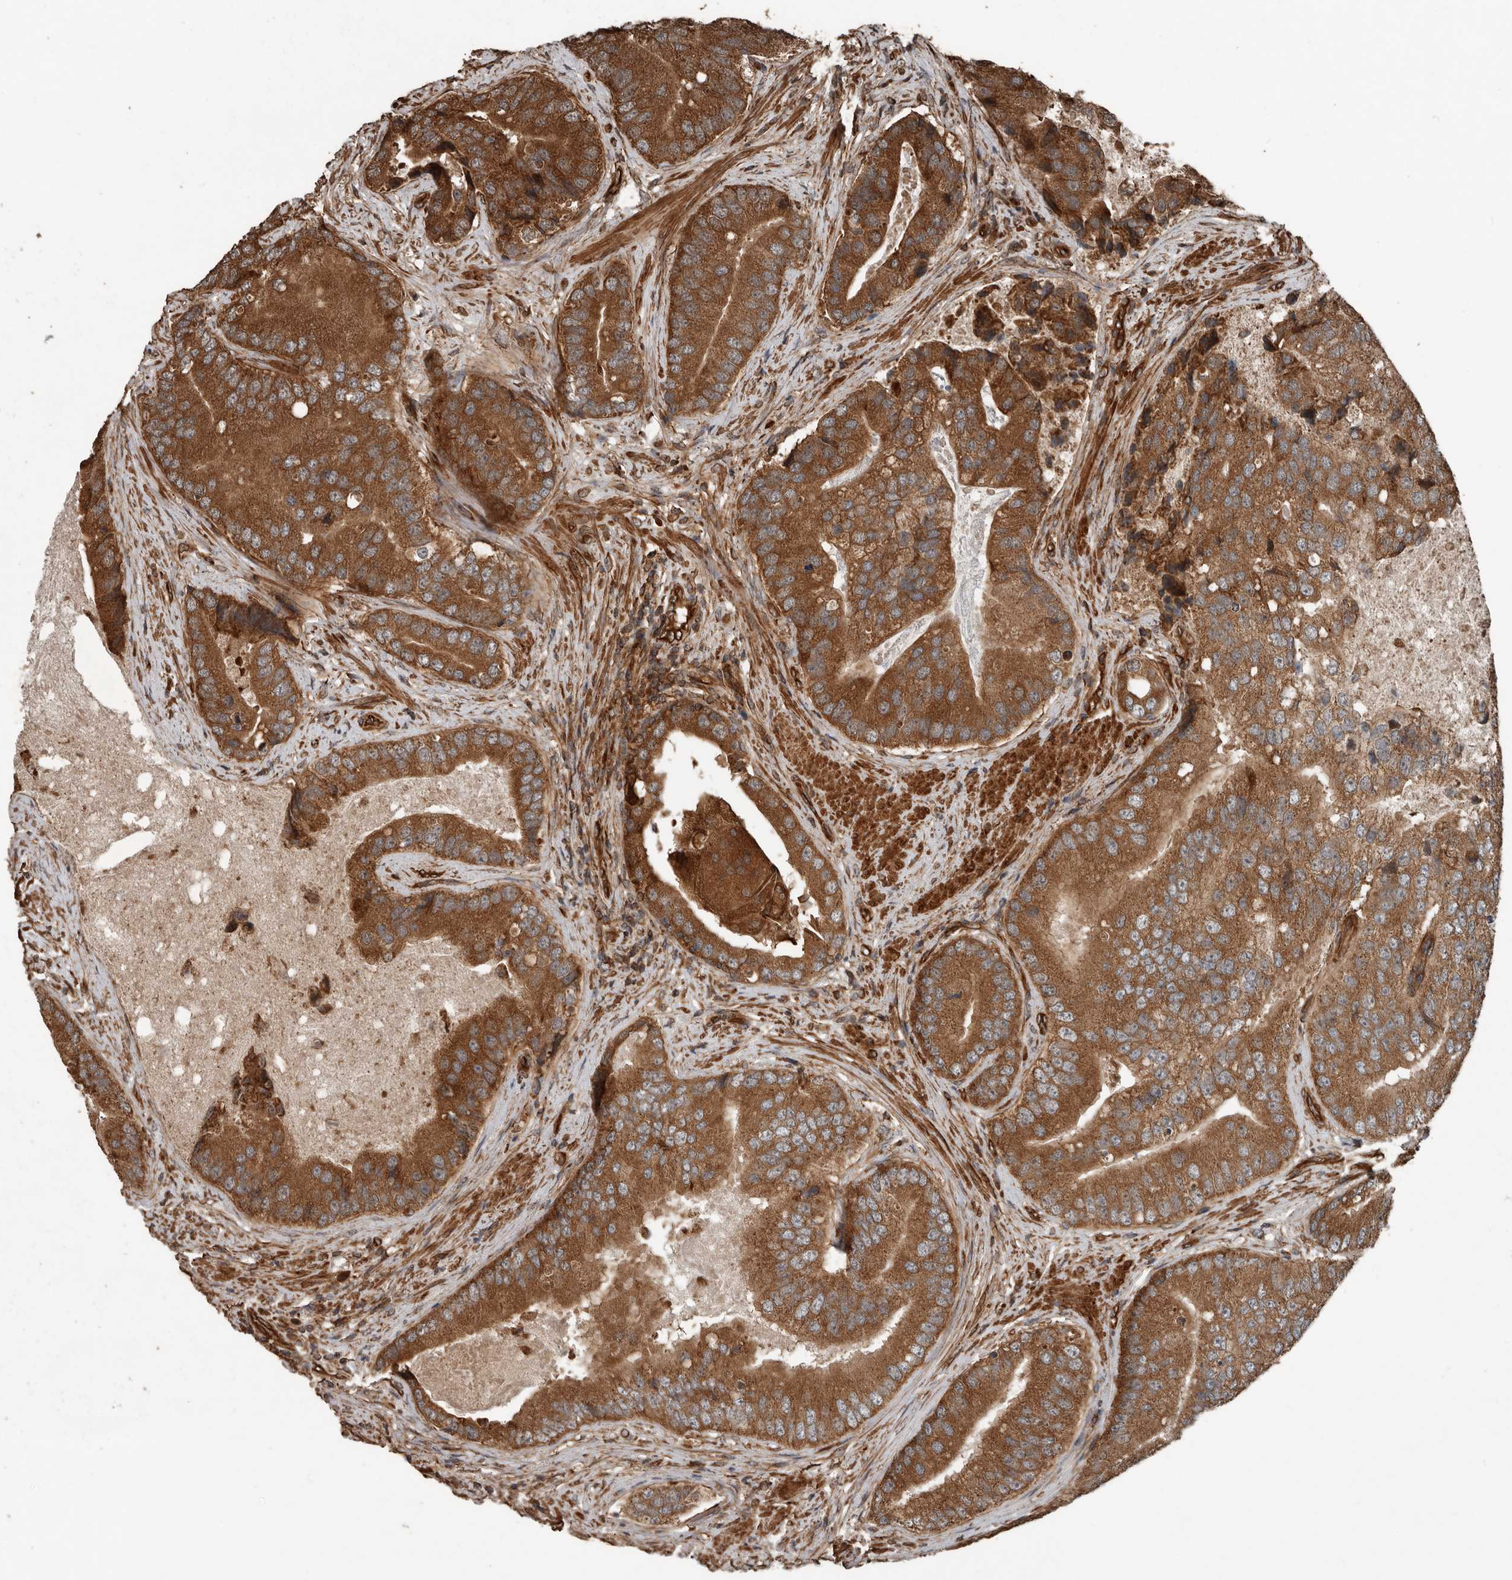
{"staining": {"intensity": "strong", "quantity": ">75%", "location": "cytoplasmic/membranous"}, "tissue": "prostate cancer", "cell_type": "Tumor cells", "image_type": "cancer", "snomed": [{"axis": "morphology", "description": "Adenocarcinoma, High grade"}, {"axis": "topography", "description": "Prostate"}], "caption": "Strong cytoplasmic/membranous staining is identified in about >75% of tumor cells in prostate cancer. The staining is performed using DAB brown chromogen to label protein expression. The nuclei are counter-stained blue using hematoxylin.", "gene": "YOD1", "patient": {"sex": "male", "age": 70}}